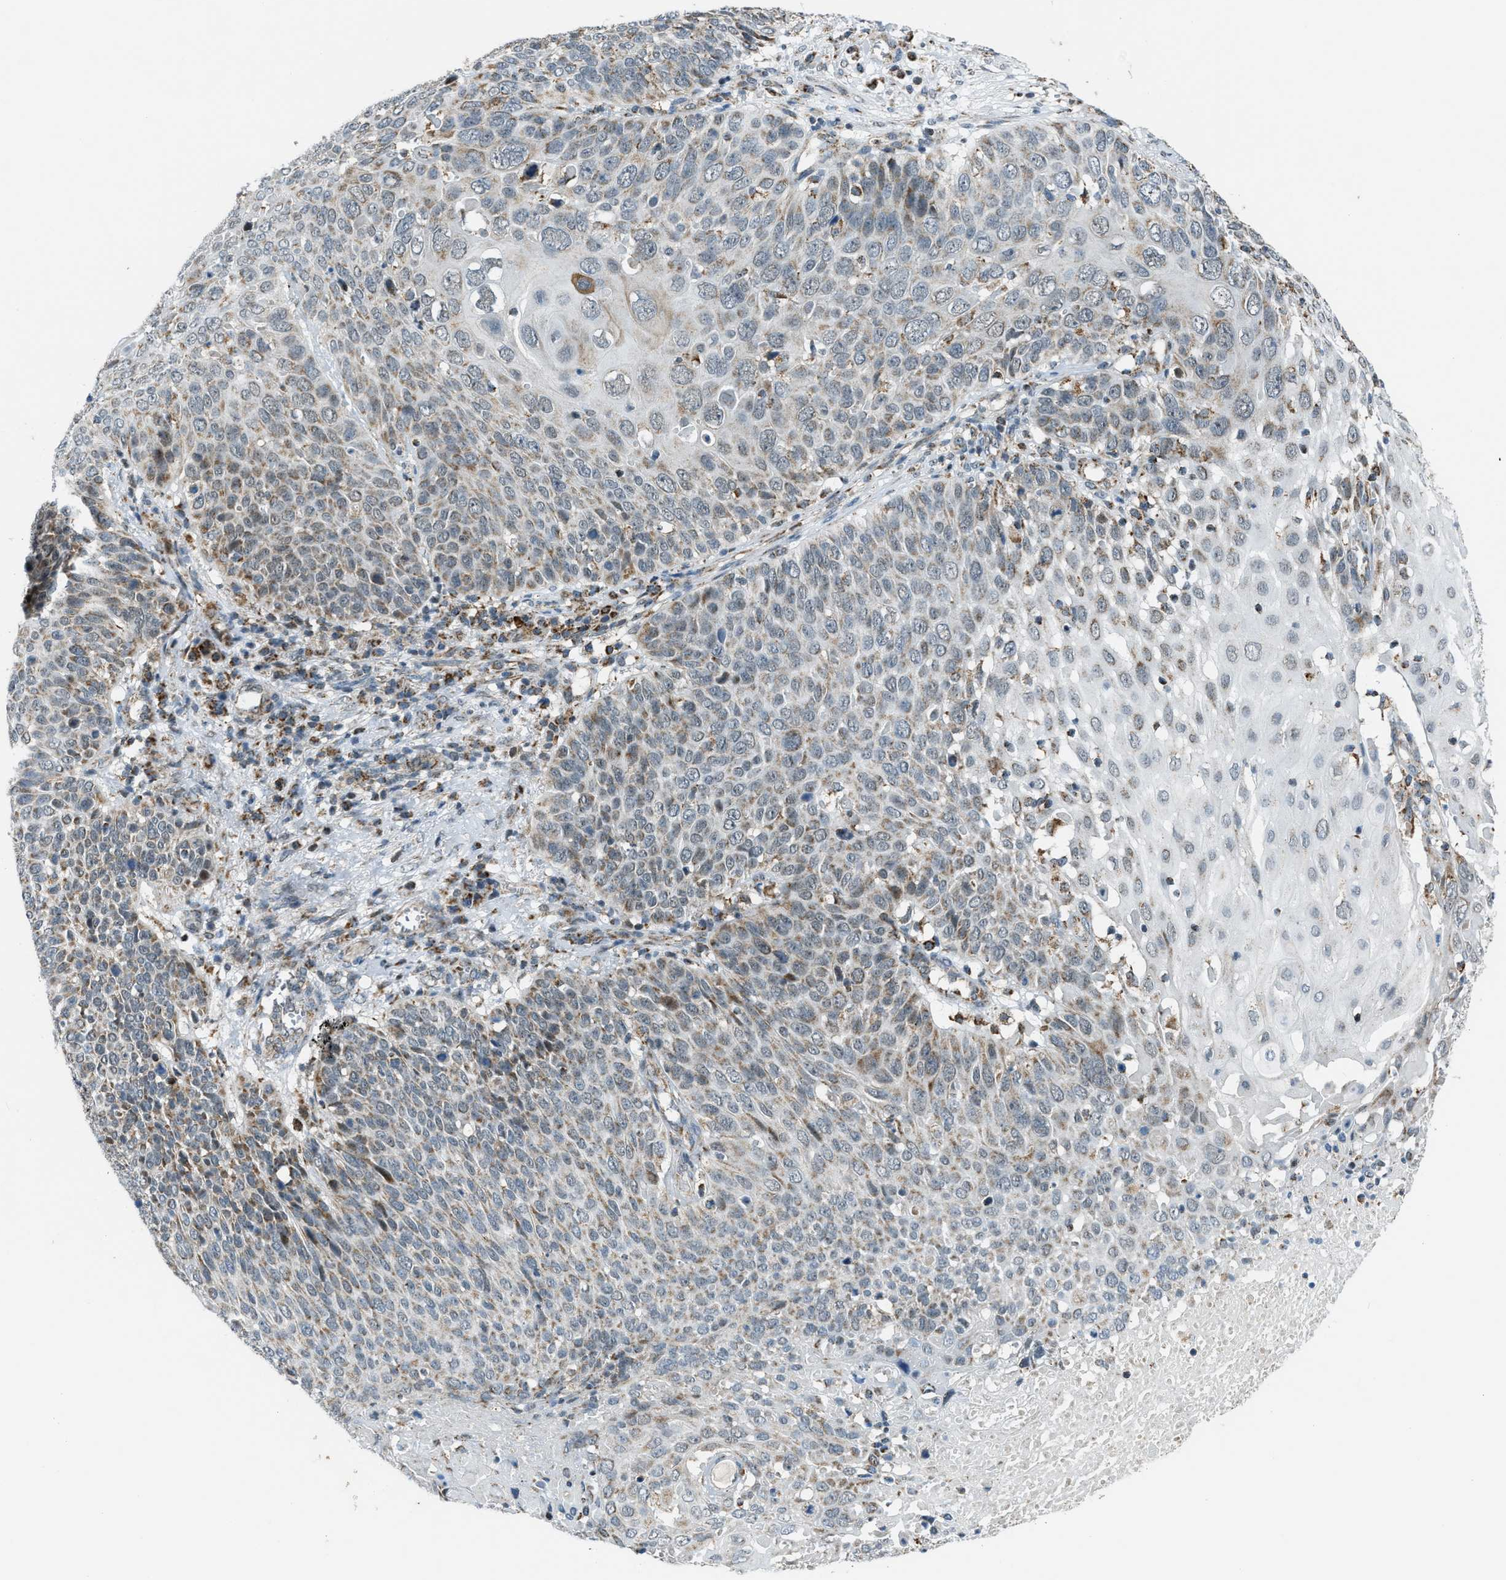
{"staining": {"intensity": "weak", "quantity": "25%-75%", "location": "cytoplasmic/membranous"}, "tissue": "cervical cancer", "cell_type": "Tumor cells", "image_type": "cancer", "snomed": [{"axis": "morphology", "description": "Squamous cell carcinoma, NOS"}, {"axis": "topography", "description": "Cervix"}], "caption": "DAB immunohistochemical staining of human squamous cell carcinoma (cervical) exhibits weak cytoplasmic/membranous protein positivity in approximately 25%-75% of tumor cells.", "gene": "CHN2", "patient": {"sex": "female", "age": 74}}